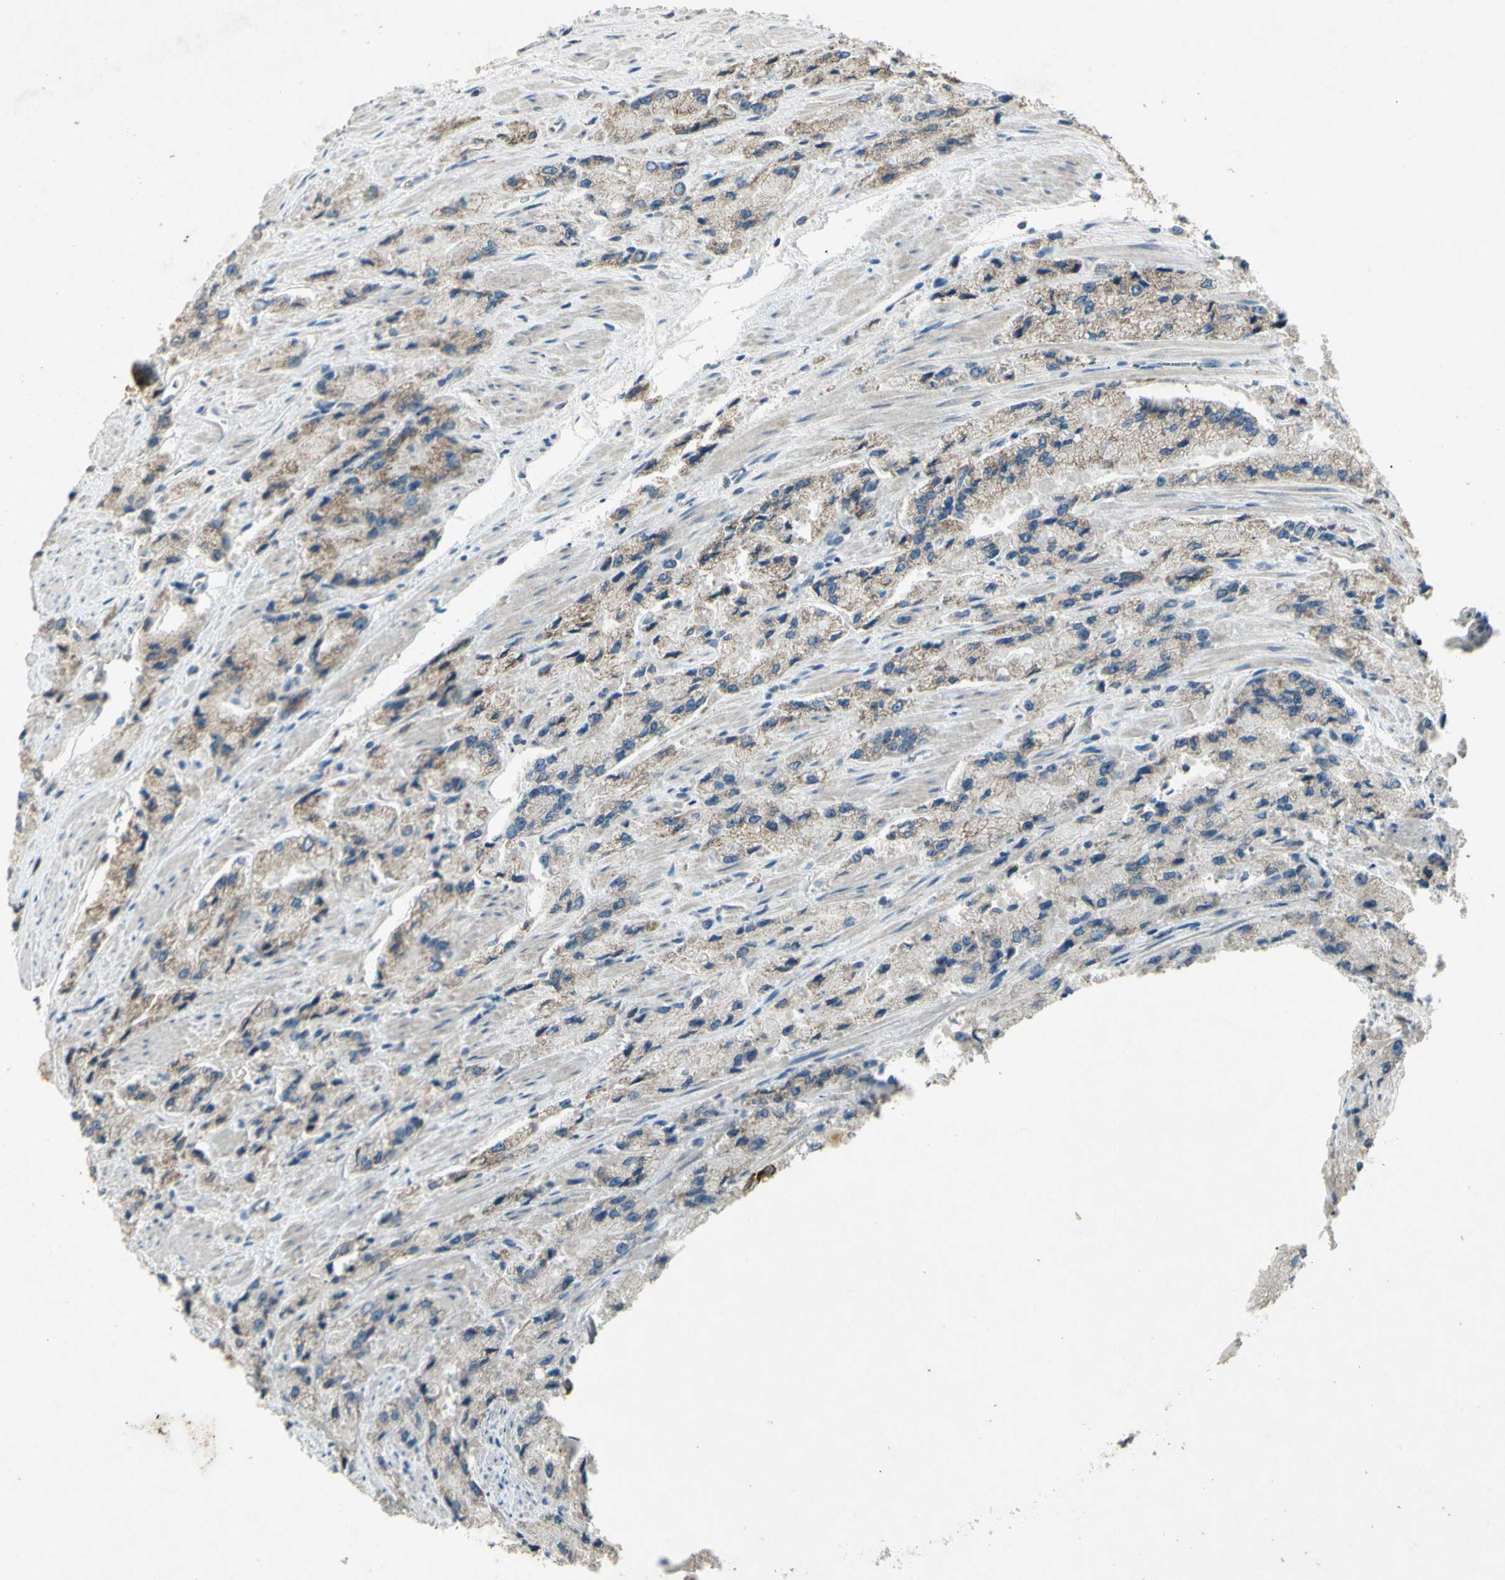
{"staining": {"intensity": "weak", "quantity": ">75%", "location": "cytoplasmic/membranous"}, "tissue": "prostate cancer", "cell_type": "Tumor cells", "image_type": "cancer", "snomed": [{"axis": "morphology", "description": "Adenocarcinoma, High grade"}, {"axis": "topography", "description": "Prostate"}], "caption": "Protein expression analysis of prostate cancer demonstrates weak cytoplasmic/membranous positivity in approximately >75% of tumor cells.", "gene": "TIMM21", "patient": {"sex": "male", "age": 58}}